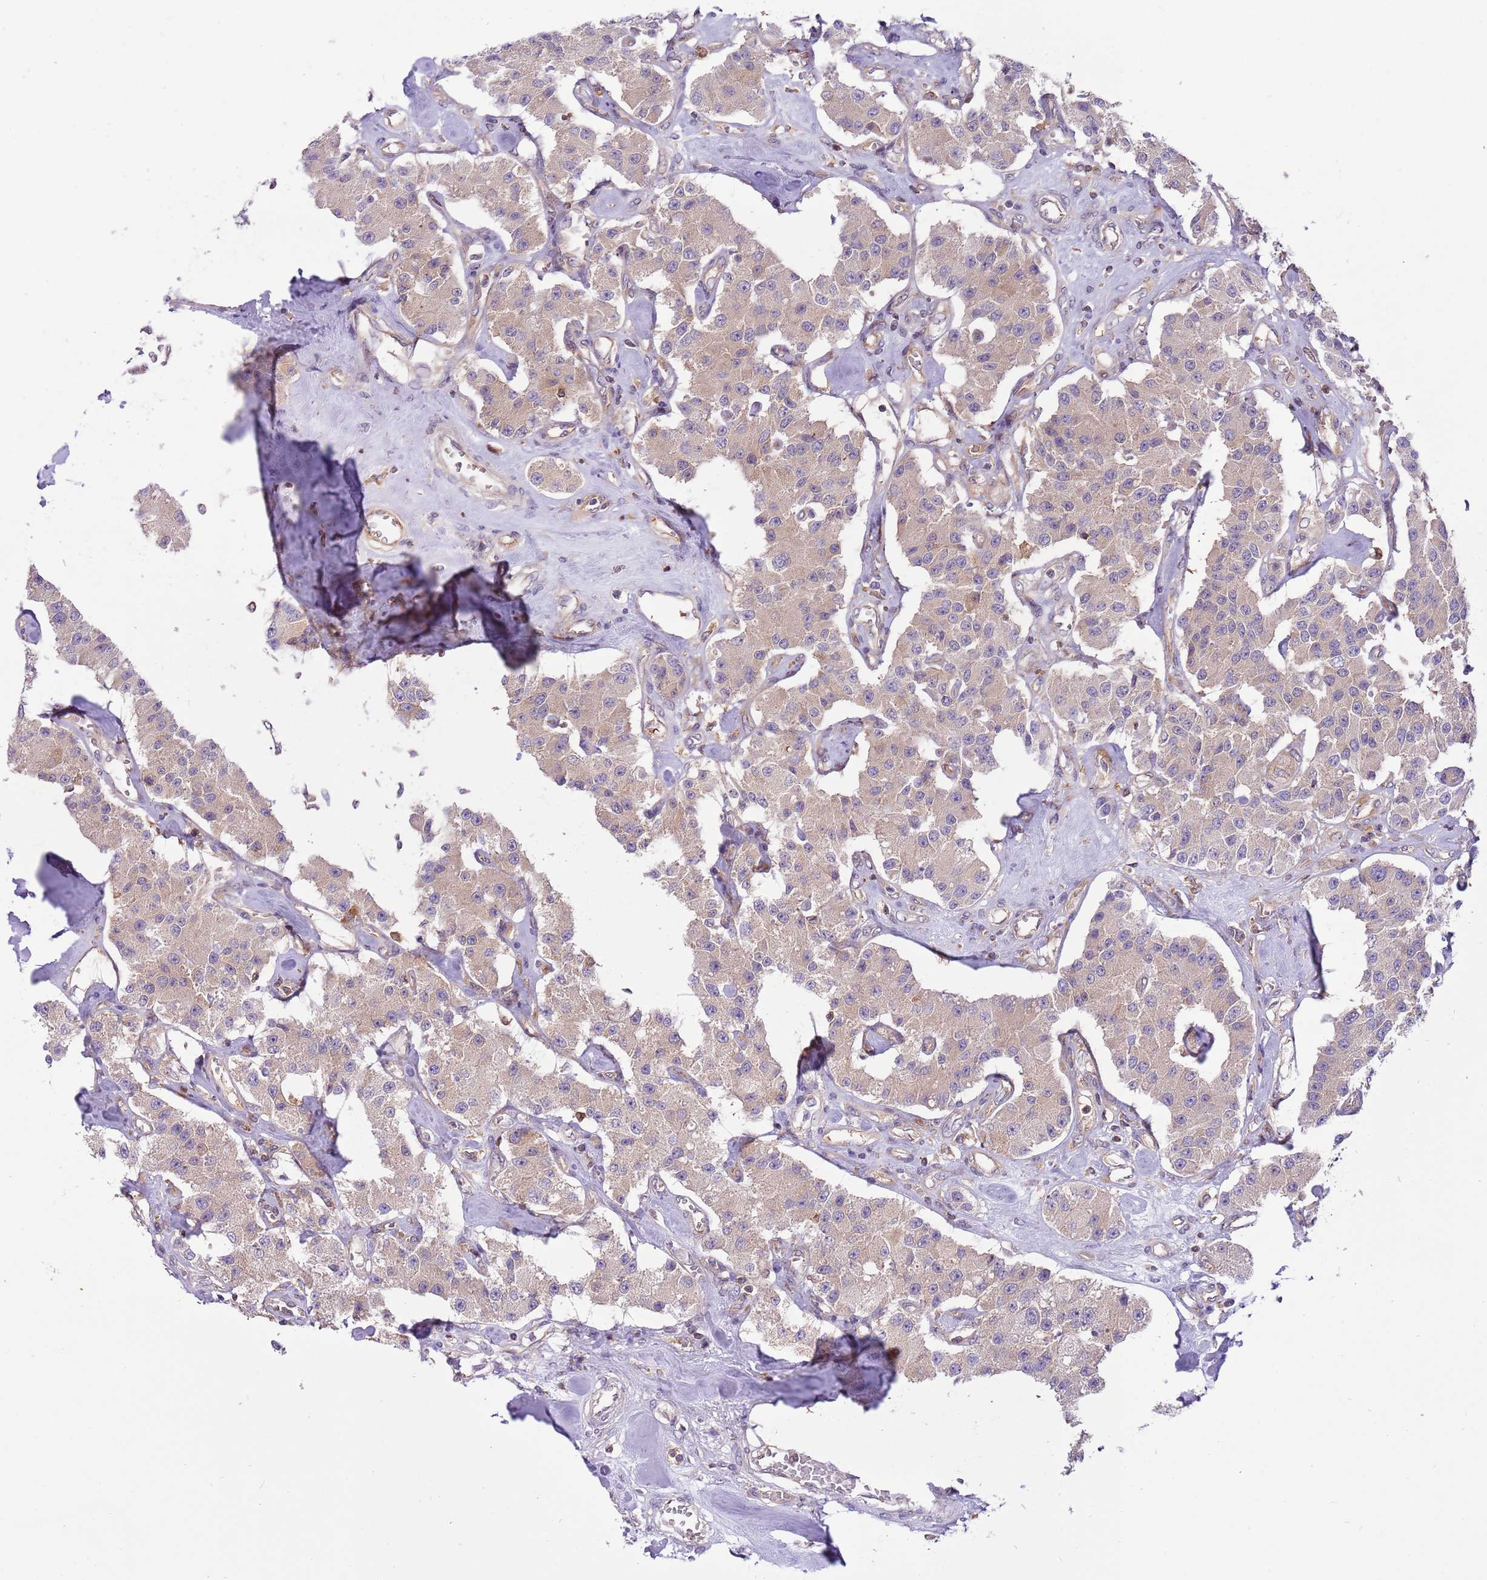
{"staining": {"intensity": "weak", "quantity": "25%-75%", "location": "cytoplasmic/membranous"}, "tissue": "carcinoid", "cell_type": "Tumor cells", "image_type": "cancer", "snomed": [{"axis": "morphology", "description": "Carcinoid, malignant, NOS"}, {"axis": "topography", "description": "Pancreas"}], "caption": "Tumor cells show weak cytoplasmic/membranous positivity in about 25%-75% of cells in malignant carcinoid. The staining was performed using DAB (3,3'-diaminobenzidine) to visualize the protein expression in brown, while the nuclei were stained in blue with hematoxylin (Magnification: 20x).", "gene": "STIP1", "patient": {"sex": "male", "age": 41}}